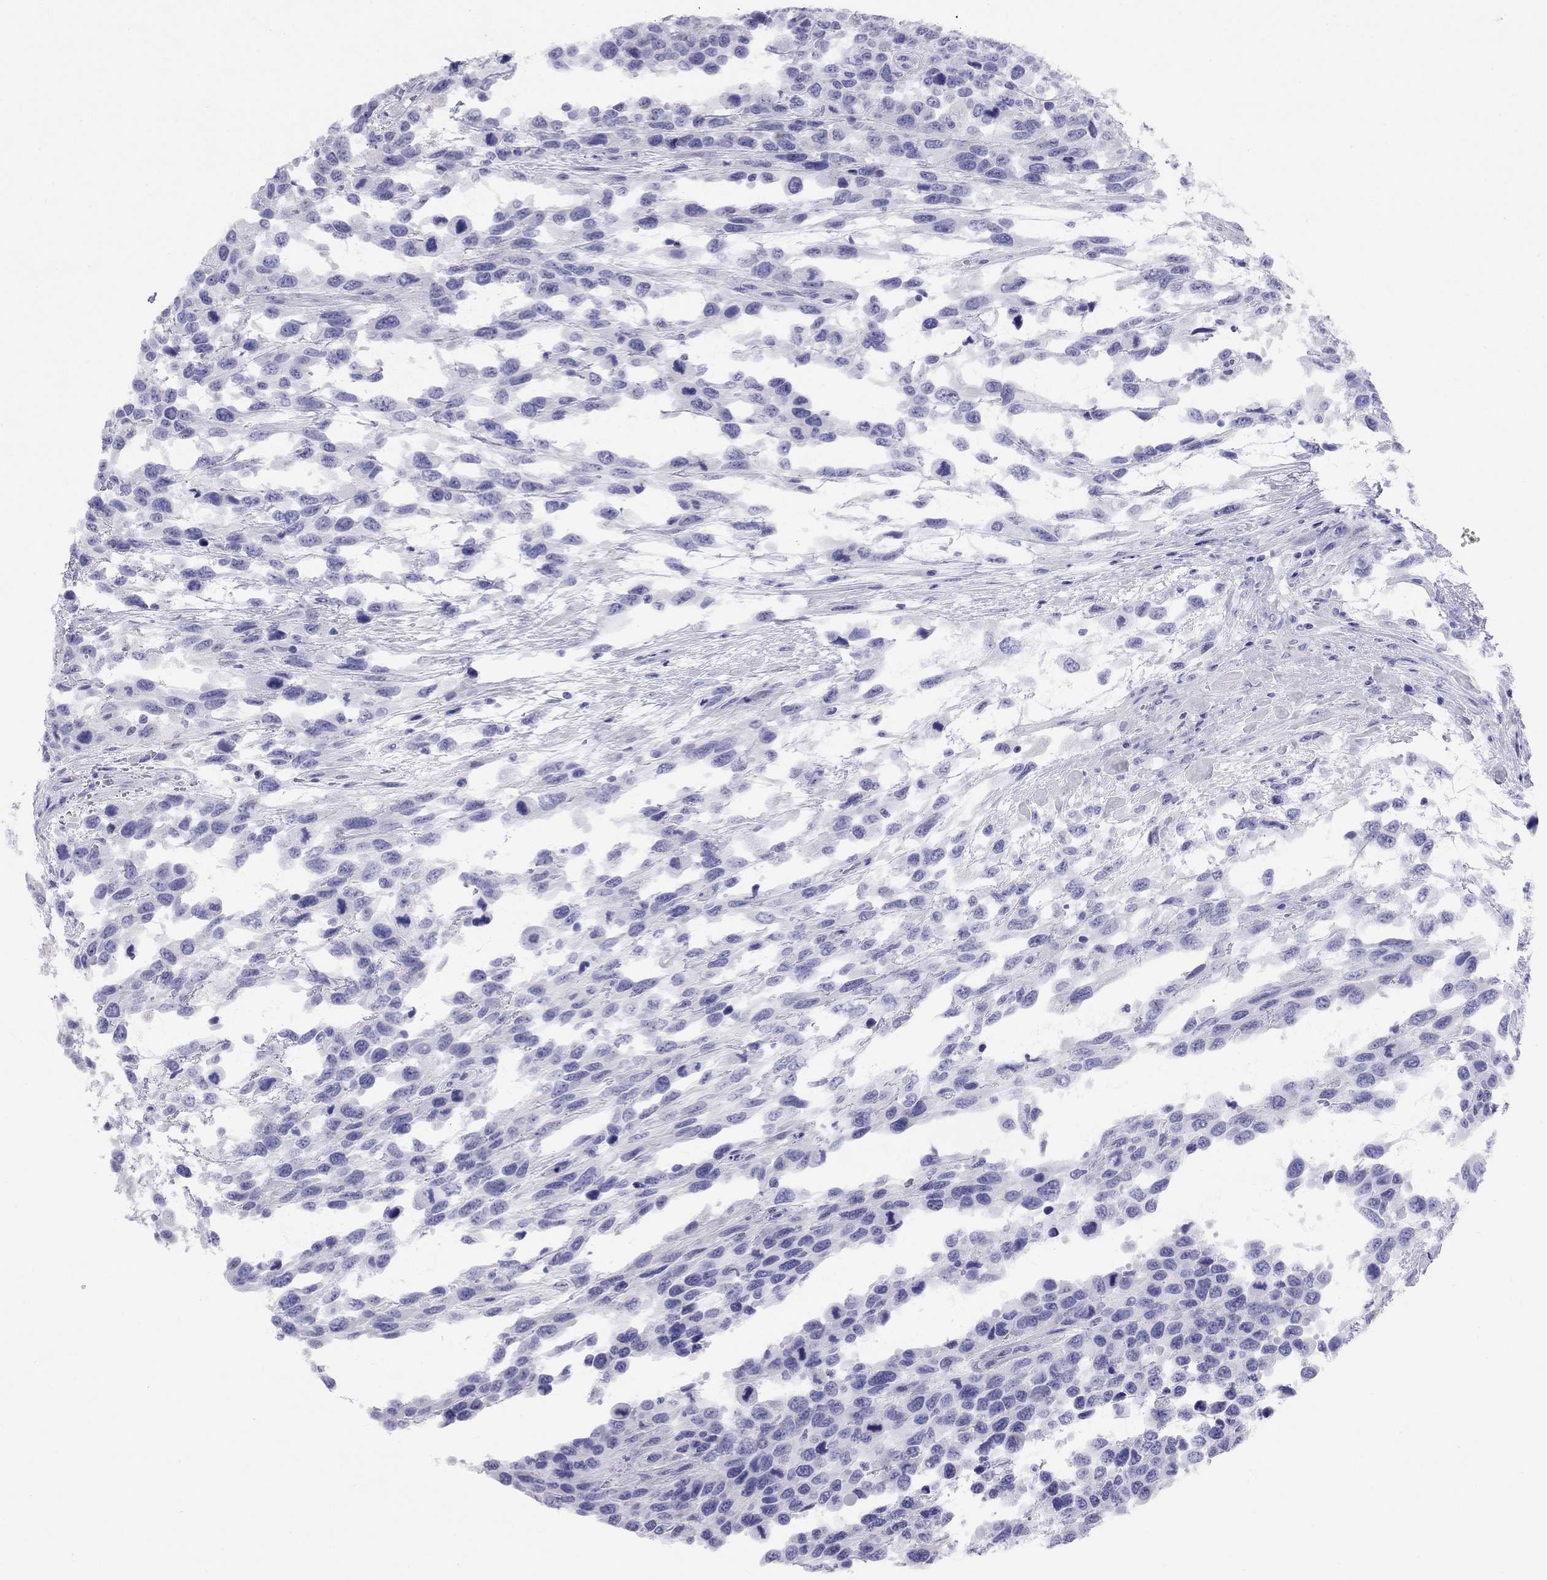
{"staining": {"intensity": "negative", "quantity": "none", "location": "none"}, "tissue": "urothelial cancer", "cell_type": "Tumor cells", "image_type": "cancer", "snomed": [{"axis": "morphology", "description": "Urothelial carcinoma, High grade"}, {"axis": "topography", "description": "Urinary bladder"}], "caption": "Immunohistochemical staining of urothelial cancer exhibits no significant expression in tumor cells. (Brightfield microscopy of DAB (3,3'-diaminobenzidine) immunohistochemistry at high magnification).", "gene": "LRIT2", "patient": {"sex": "female", "age": 70}}